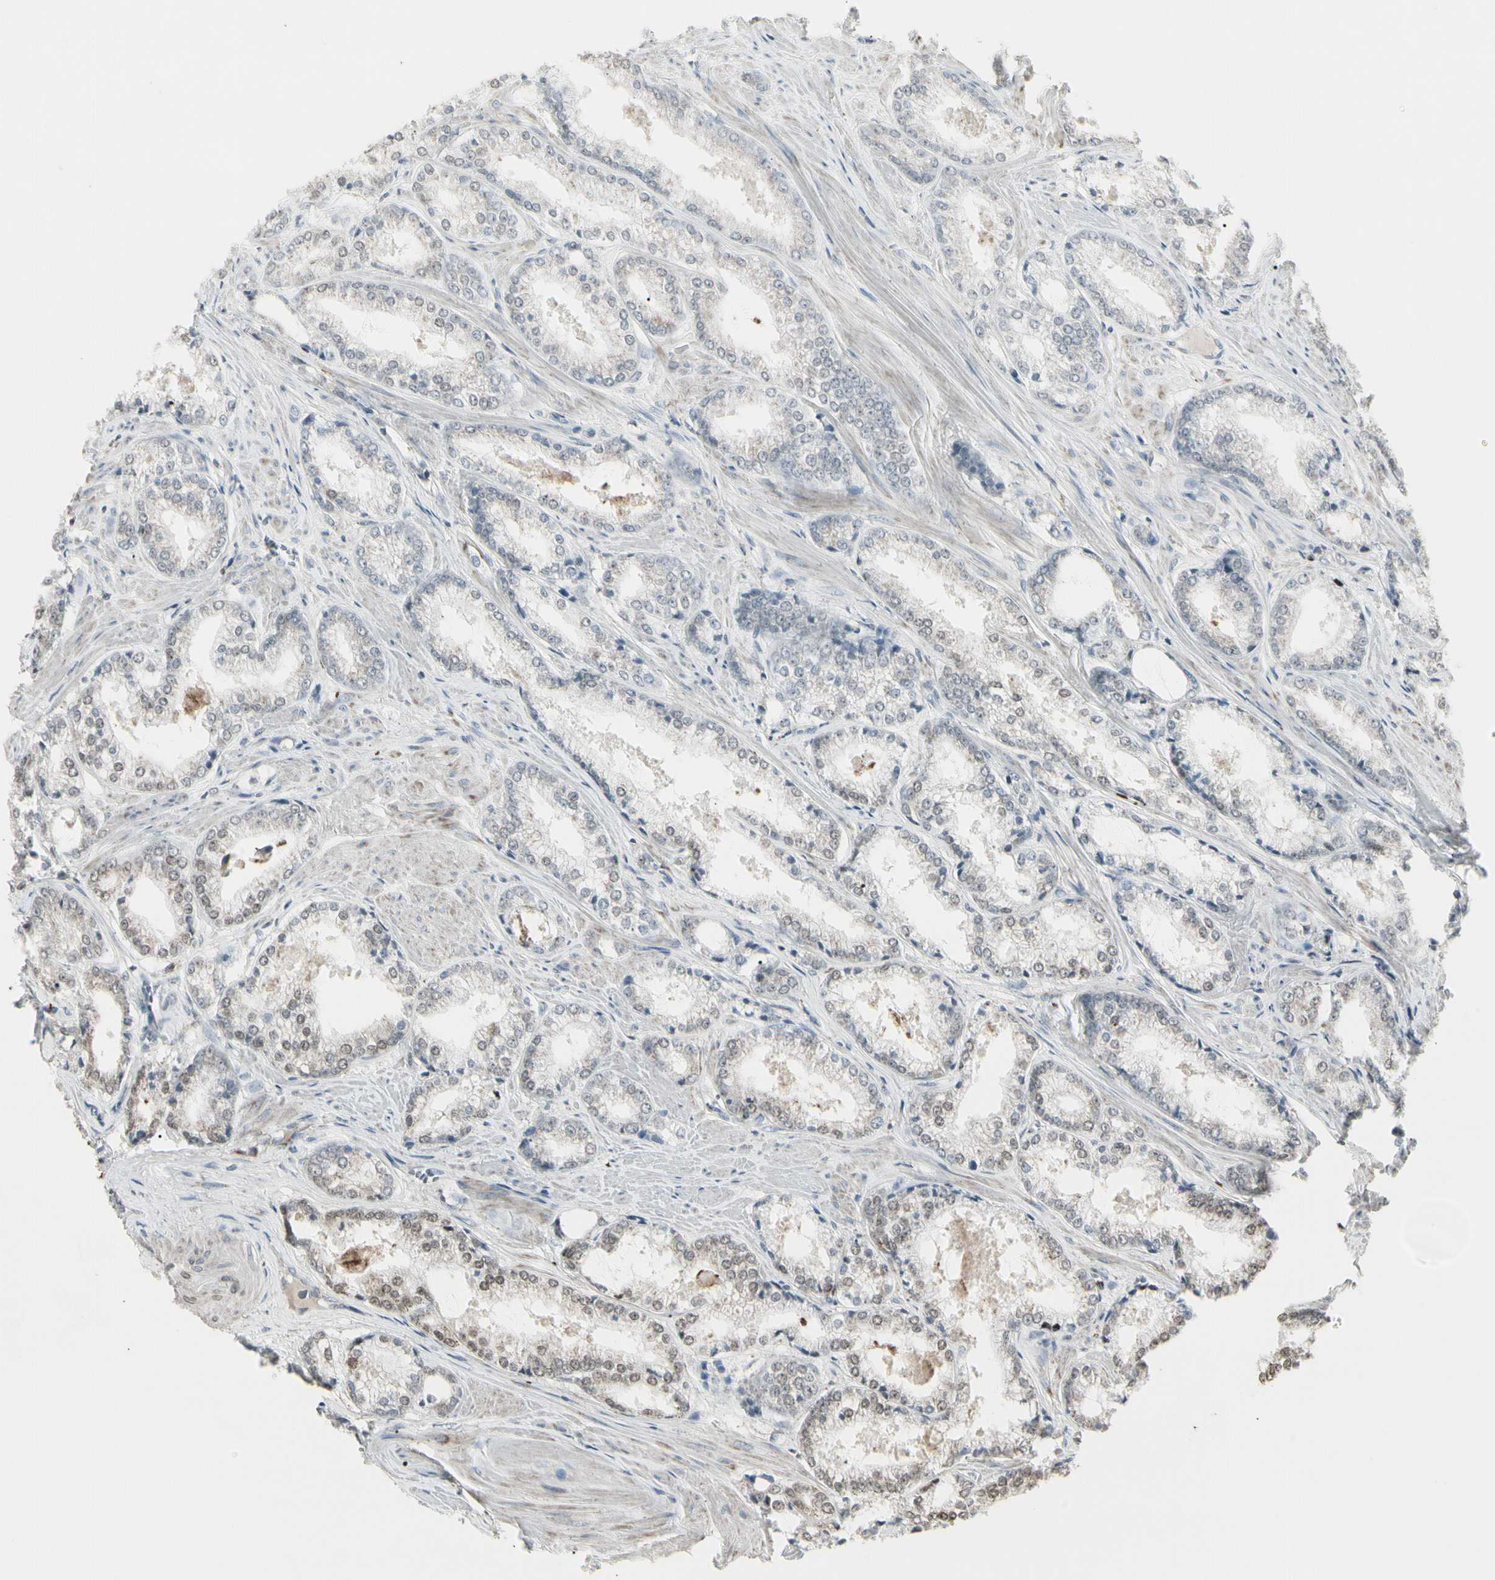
{"staining": {"intensity": "weak", "quantity": "<25%", "location": "cytoplasmic/membranous,nuclear"}, "tissue": "prostate cancer", "cell_type": "Tumor cells", "image_type": "cancer", "snomed": [{"axis": "morphology", "description": "Adenocarcinoma, Low grade"}, {"axis": "topography", "description": "Prostate"}], "caption": "DAB (3,3'-diaminobenzidine) immunohistochemical staining of human prostate adenocarcinoma (low-grade) displays no significant staining in tumor cells. The staining was performed using DAB (3,3'-diaminobenzidine) to visualize the protein expression in brown, while the nuclei were stained in blue with hematoxylin (Magnification: 20x).", "gene": "TMEM176A", "patient": {"sex": "male", "age": 64}}